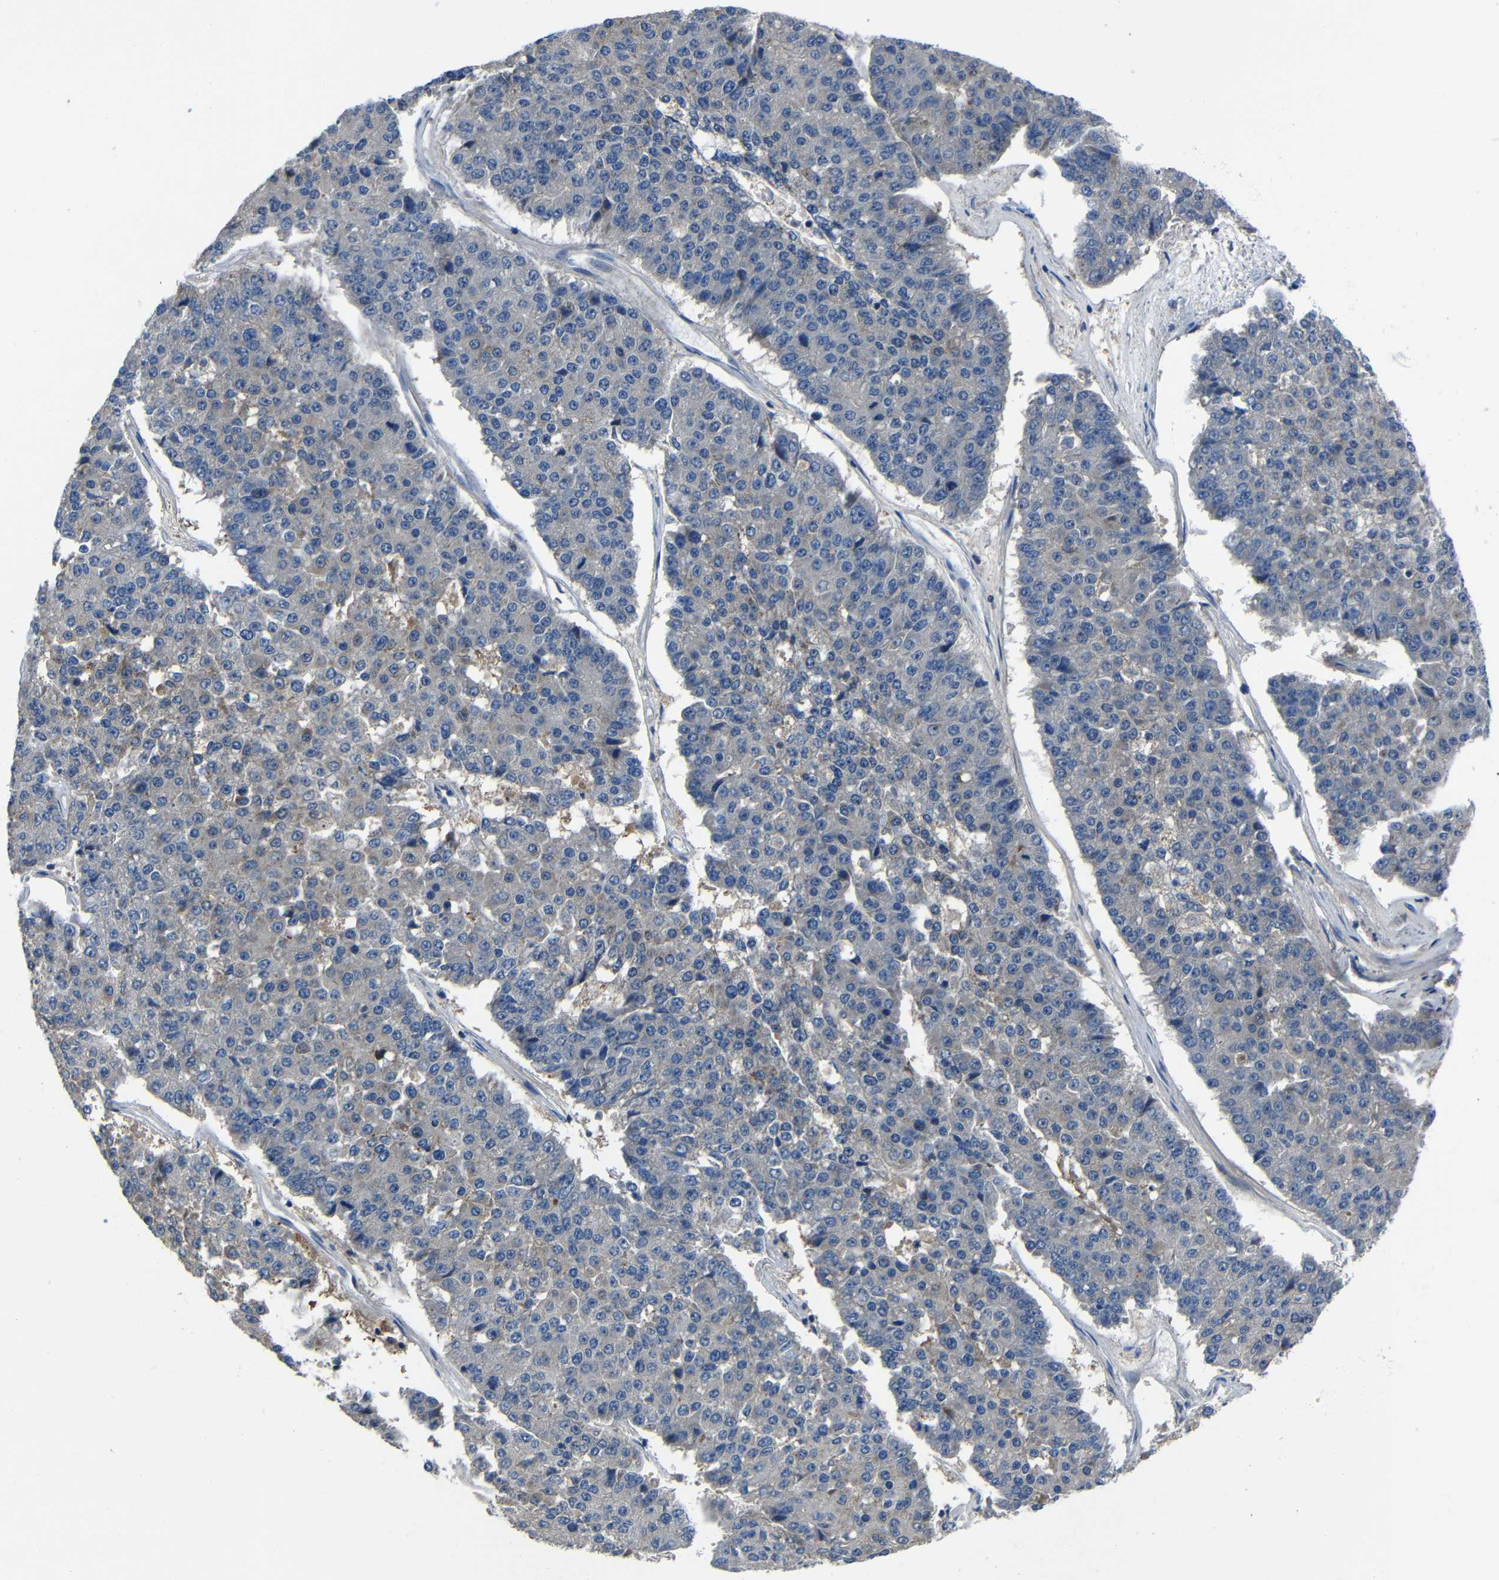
{"staining": {"intensity": "negative", "quantity": "none", "location": "none"}, "tissue": "pancreatic cancer", "cell_type": "Tumor cells", "image_type": "cancer", "snomed": [{"axis": "morphology", "description": "Adenocarcinoma, NOS"}, {"axis": "topography", "description": "Pancreas"}], "caption": "Immunohistochemical staining of pancreatic cancer (adenocarcinoma) reveals no significant positivity in tumor cells.", "gene": "SEMA4B", "patient": {"sex": "male", "age": 50}}